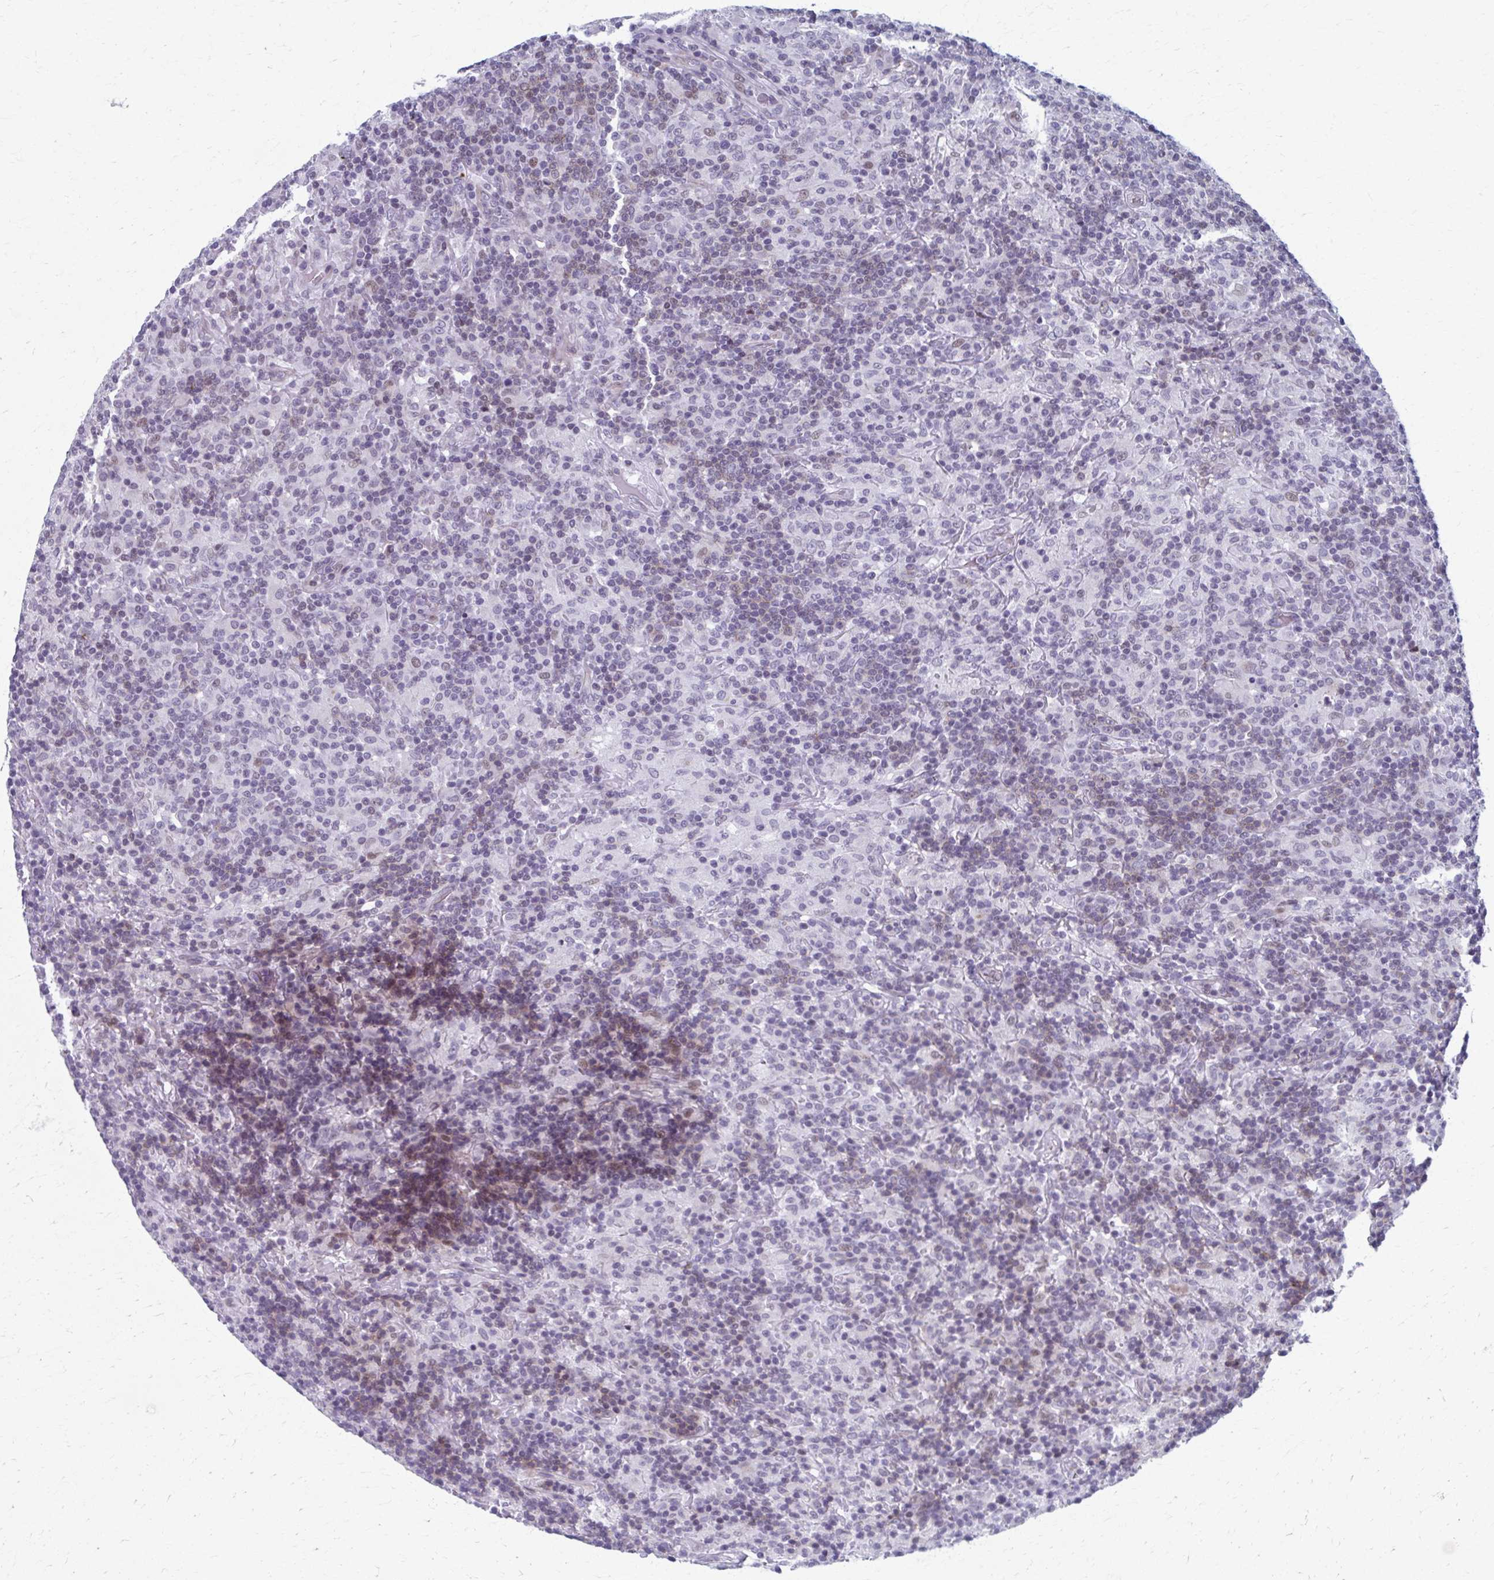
{"staining": {"intensity": "negative", "quantity": "none", "location": "none"}, "tissue": "lymphoma", "cell_type": "Tumor cells", "image_type": "cancer", "snomed": [{"axis": "morphology", "description": "Hodgkin's disease, NOS"}, {"axis": "topography", "description": "Lymph node"}], "caption": "High magnification brightfield microscopy of lymphoma stained with DAB (3,3'-diaminobenzidine) (brown) and counterstained with hematoxylin (blue): tumor cells show no significant staining. The staining was performed using DAB to visualize the protein expression in brown, while the nuclei were stained in blue with hematoxylin (Magnification: 20x).", "gene": "ABHD16B", "patient": {"sex": "male", "age": 70}}